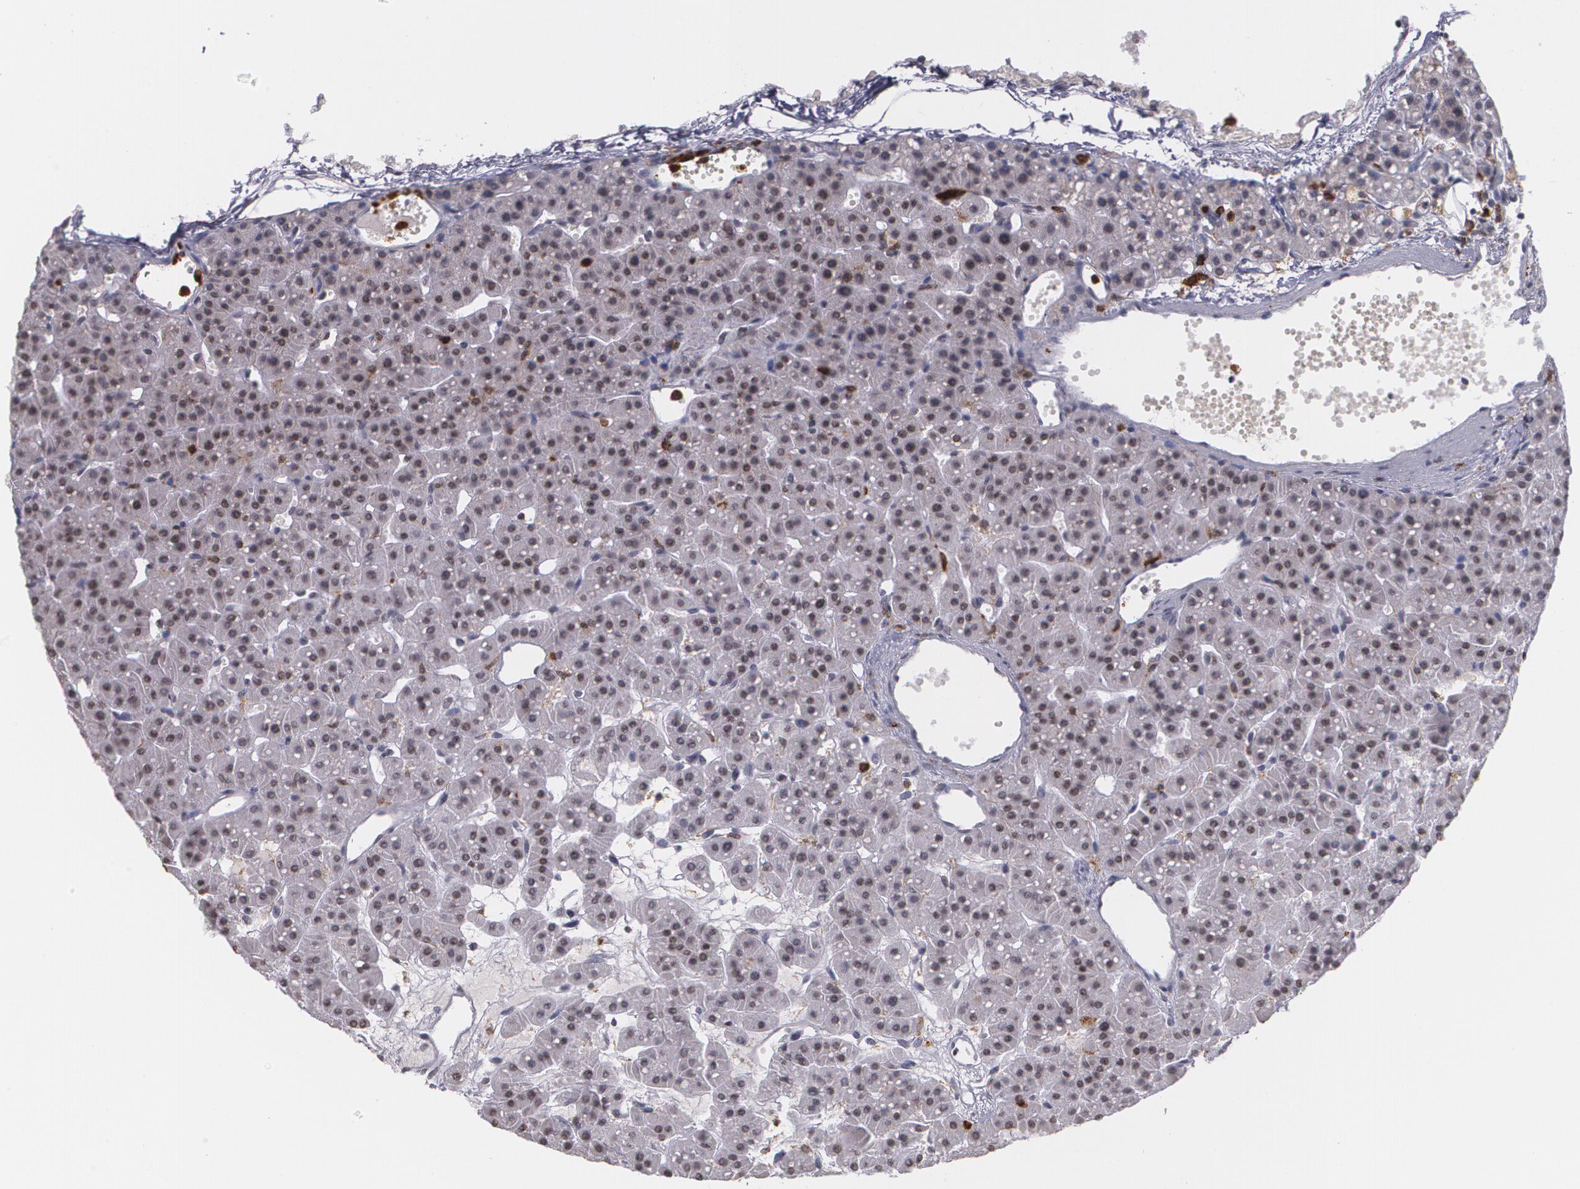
{"staining": {"intensity": "negative", "quantity": "none", "location": "none"}, "tissue": "parathyroid gland", "cell_type": "Glandular cells", "image_type": "normal", "snomed": [{"axis": "morphology", "description": "Normal tissue, NOS"}, {"axis": "topography", "description": "Parathyroid gland"}], "caption": "Immunohistochemical staining of normal human parathyroid gland exhibits no significant positivity in glandular cells.", "gene": "PTPRC", "patient": {"sex": "female", "age": 76}}